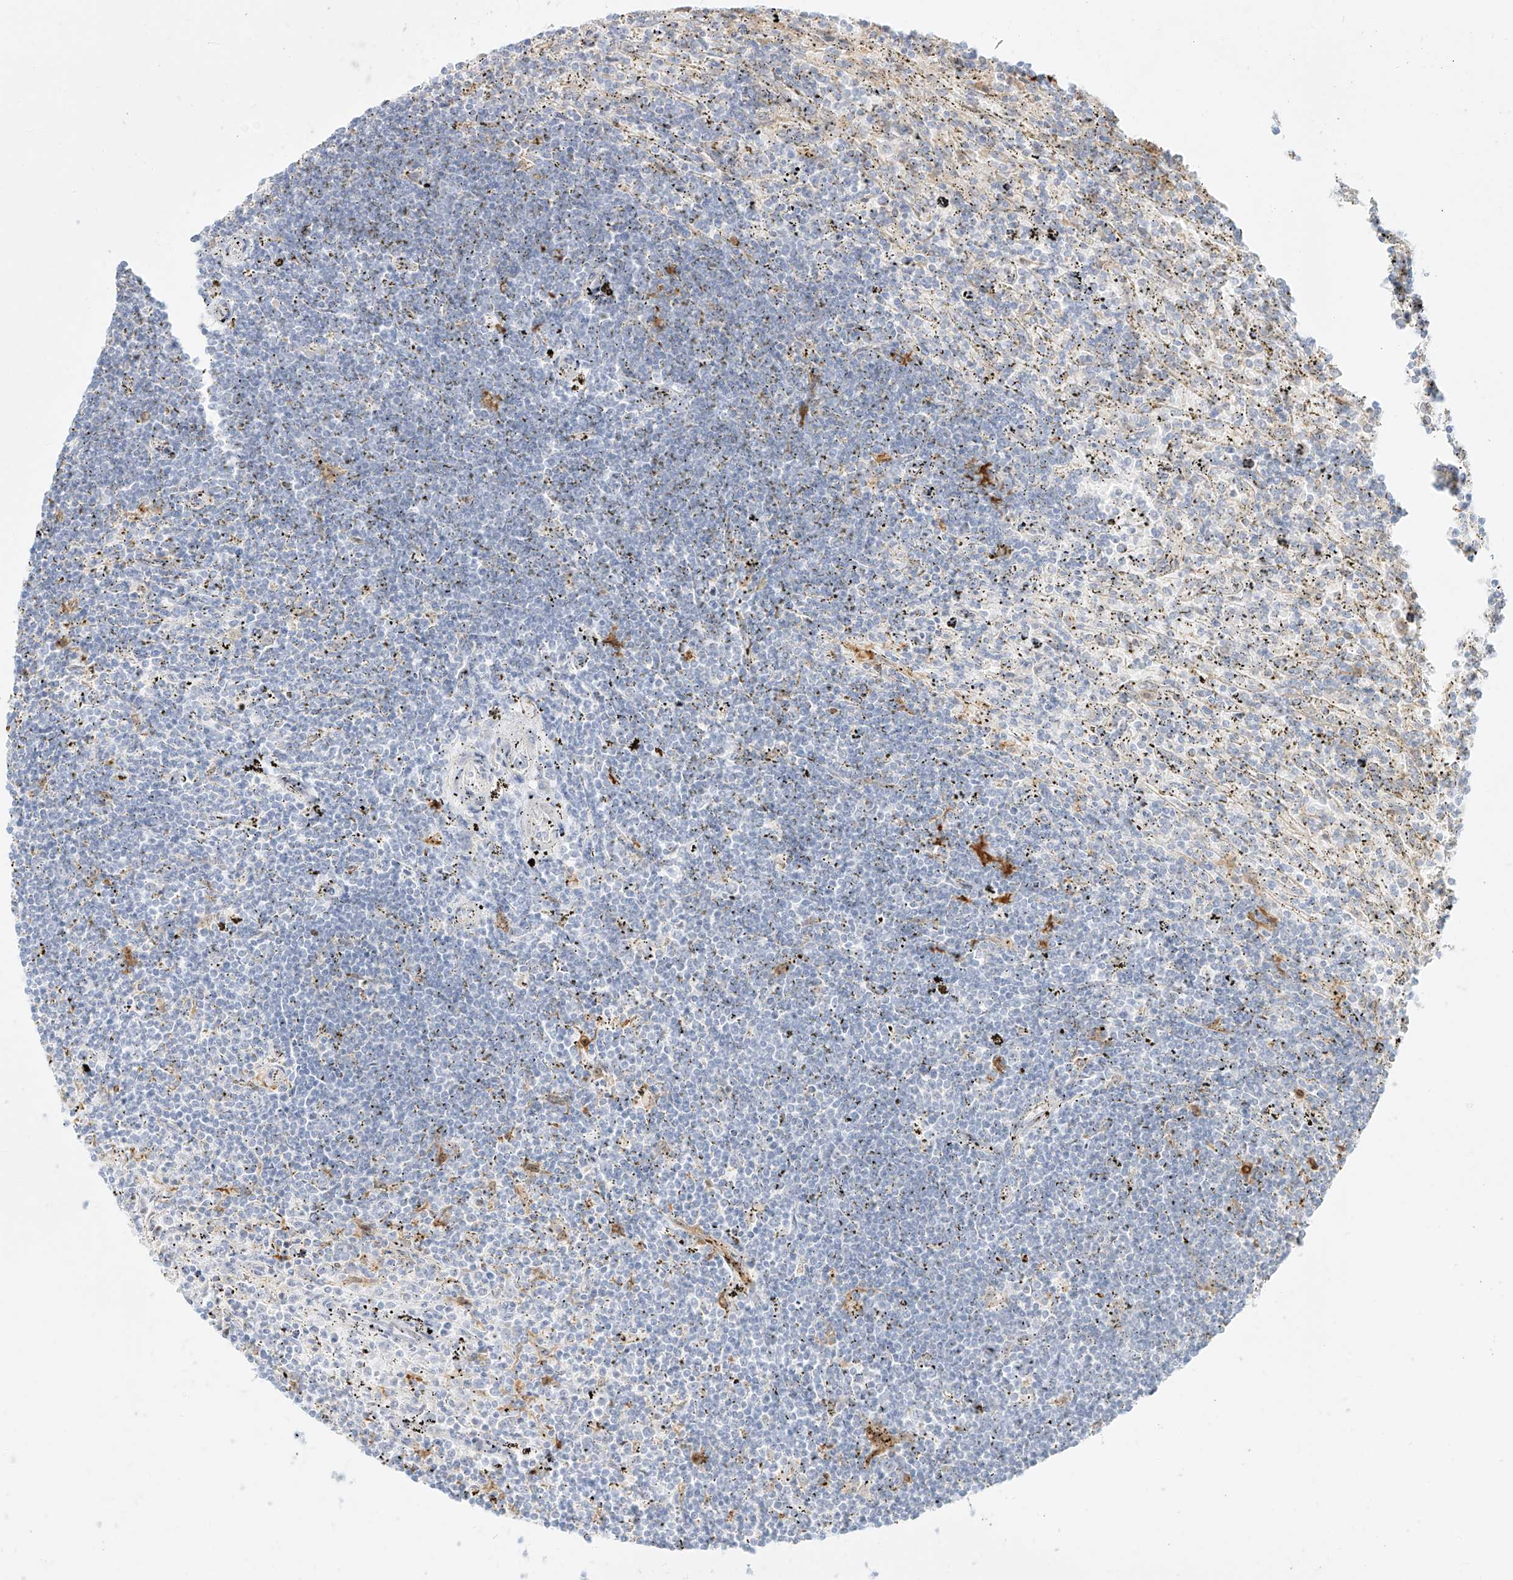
{"staining": {"intensity": "negative", "quantity": "none", "location": "none"}, "tissue": "lymphoma", "cell_type": "Tumor cells", "image_type": "cancer", "snomed": [{"axis": "morphology", "description": "Malignant lymphoma, non-Hodgkin's type, Low grade"}, {"axis": "topography", "description": "Spleen"}], "caption": "Tumor cells show no significant protein staining in lymphoma.", "gene": "NHSL1", "patient": {"sex": "male", "age": 76}}